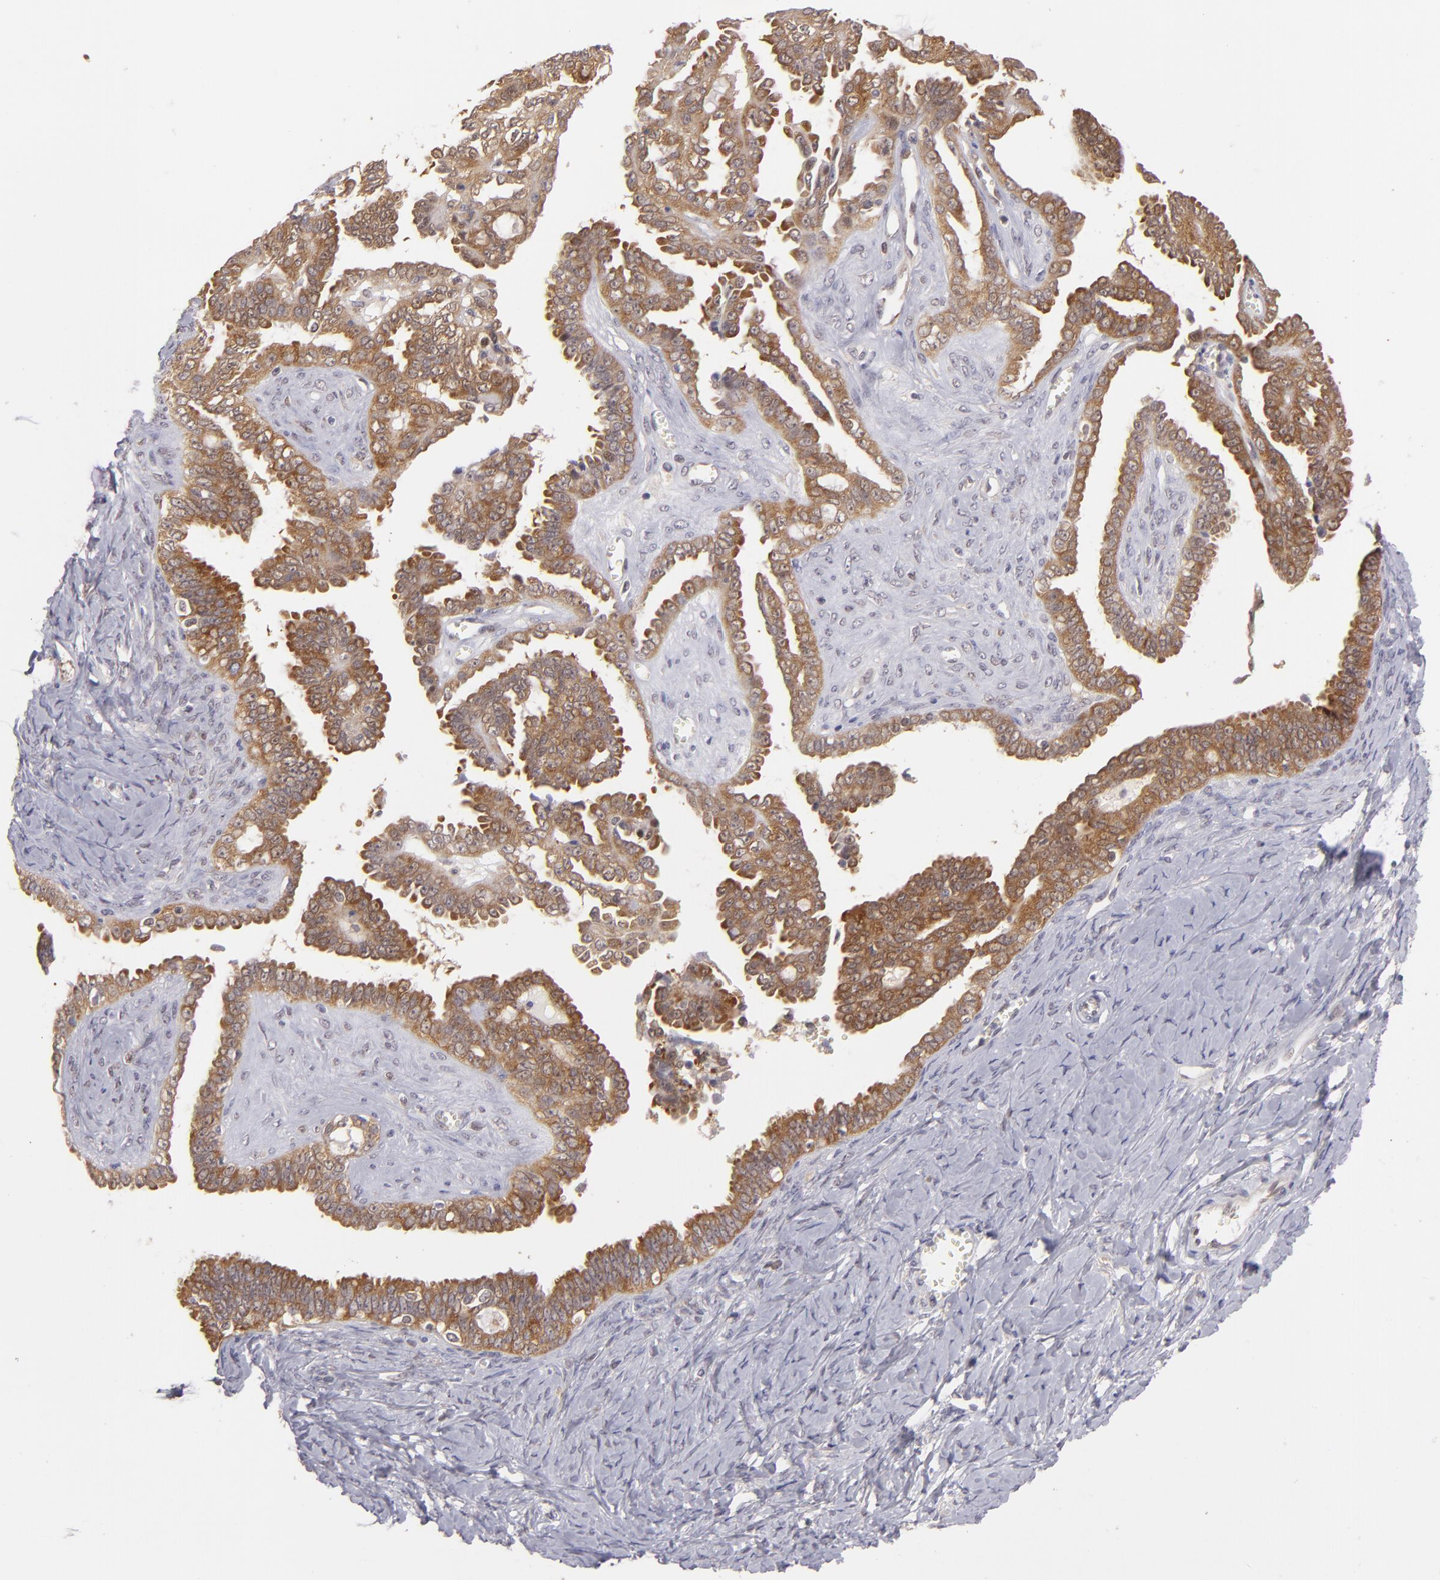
{"staining": {"intensity": "strong", "quantity": ">75%", "location": "cytoplasmic/membranous"}, "tissue": "ovarian cancer", "cell_type": "Tumor cells", "image_type": "cancer", "snomed": [{"axis": "morphology", "description": "Cystadenocarcinoma, serous, NOS"}, {"axis": "topography", "description": "Ovary"}], "caption": "Immunohistochemistry of human ovarian cancer reveals high levels of strong cytoplasmic/membranous staining in approximately >75% of tumor cells.", "gene": "PTPN13", "patient": {"sex": "female", "age": 71}}